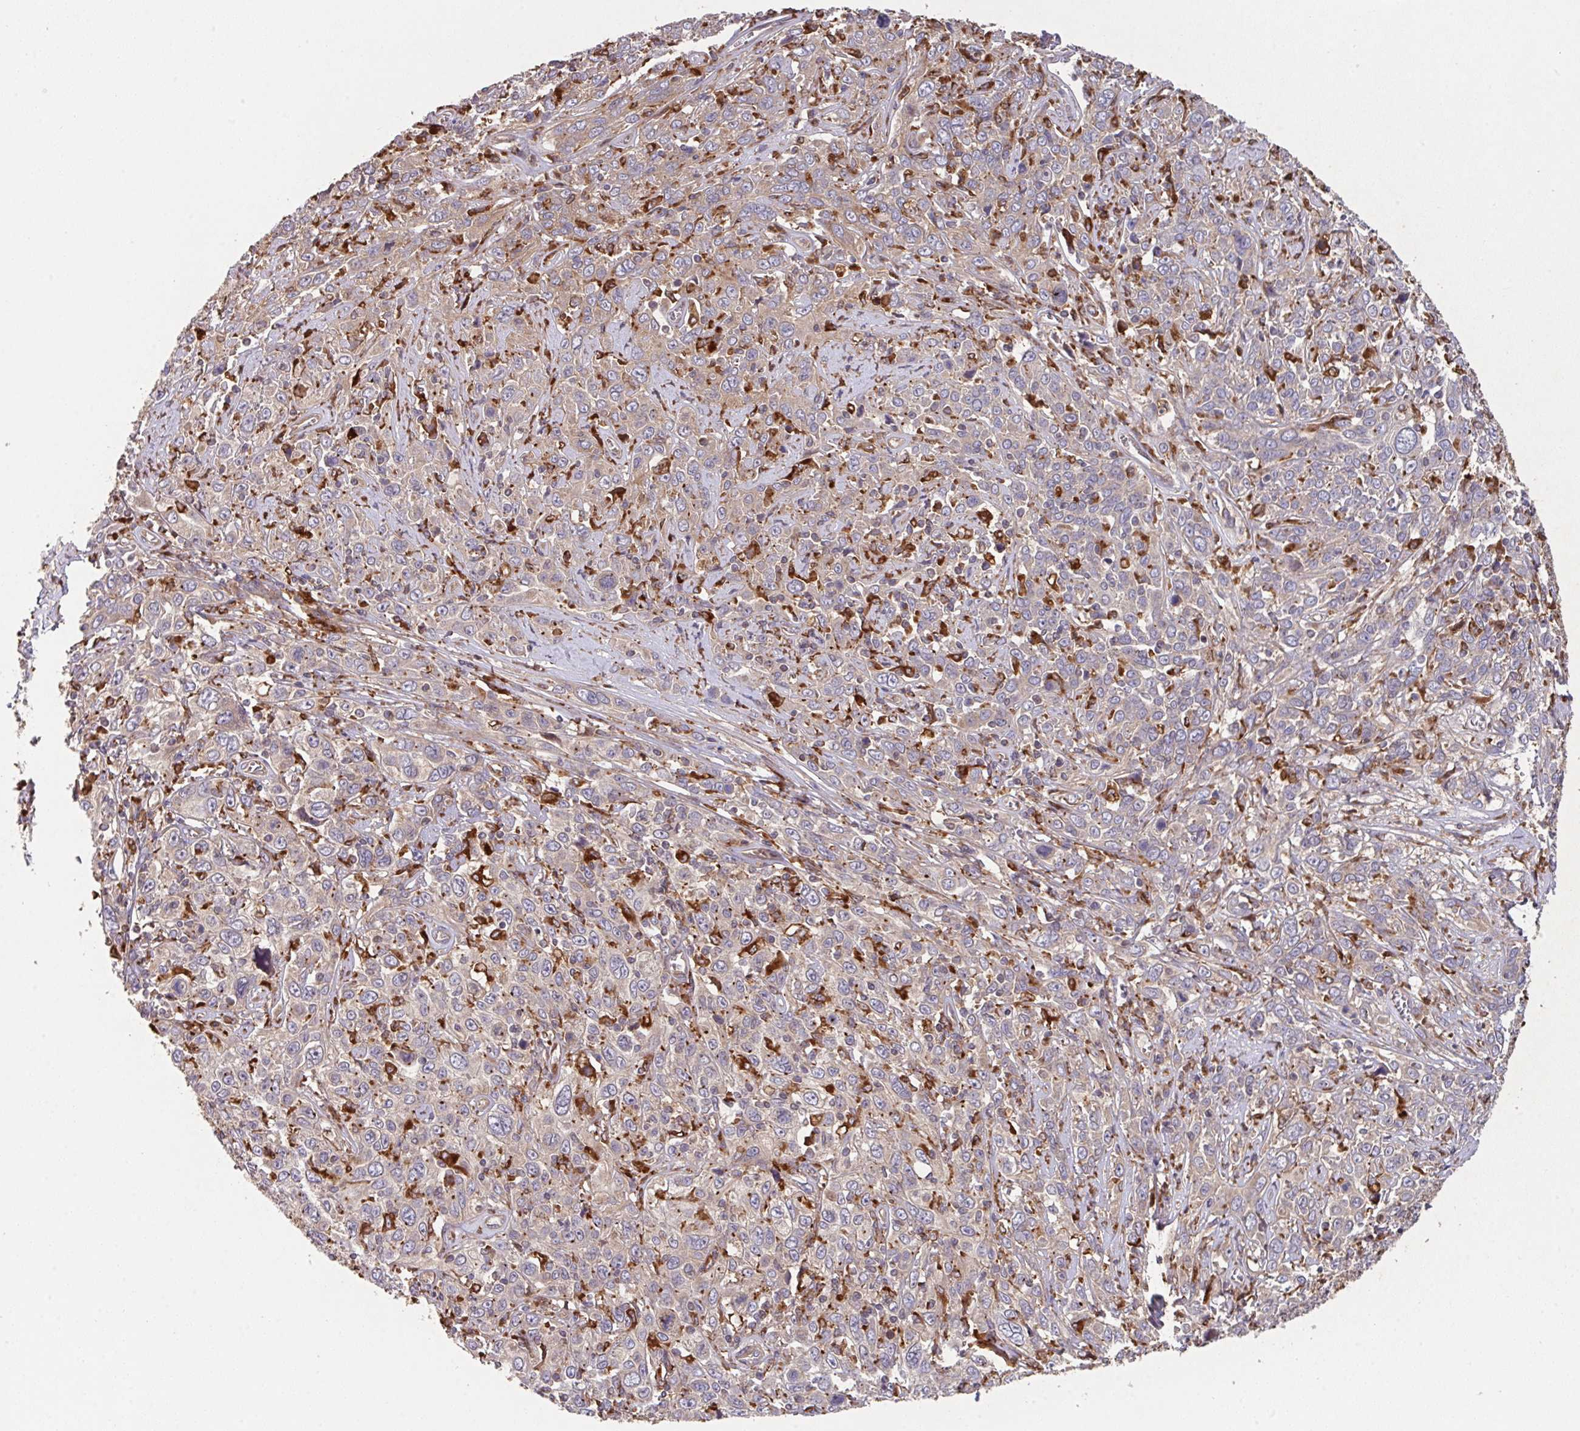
{"staining": {"intensity": "weak", "quantity": "25%-75%", "location": "cytoplasmic/membranous"}, "tissue": "cervical cancer", "cell_type": "Tumor cells", "image_type": "cancer", "snomed": [{"axis": "morphology", "description": "Squamous cell carcinoma, NOS"}, {"axis": "topography", "description": "Cervix"}], "caption": "Cervical cancer was stained to show a protein in brown. There is low levels of weak cytoplasmic/membranous staining in about 25%-75% of tumor cells. (IHC, brightfield microscopy, high magnification).", "gene": "TRIM14", "patient": {"sex": "female", "age": 46}}